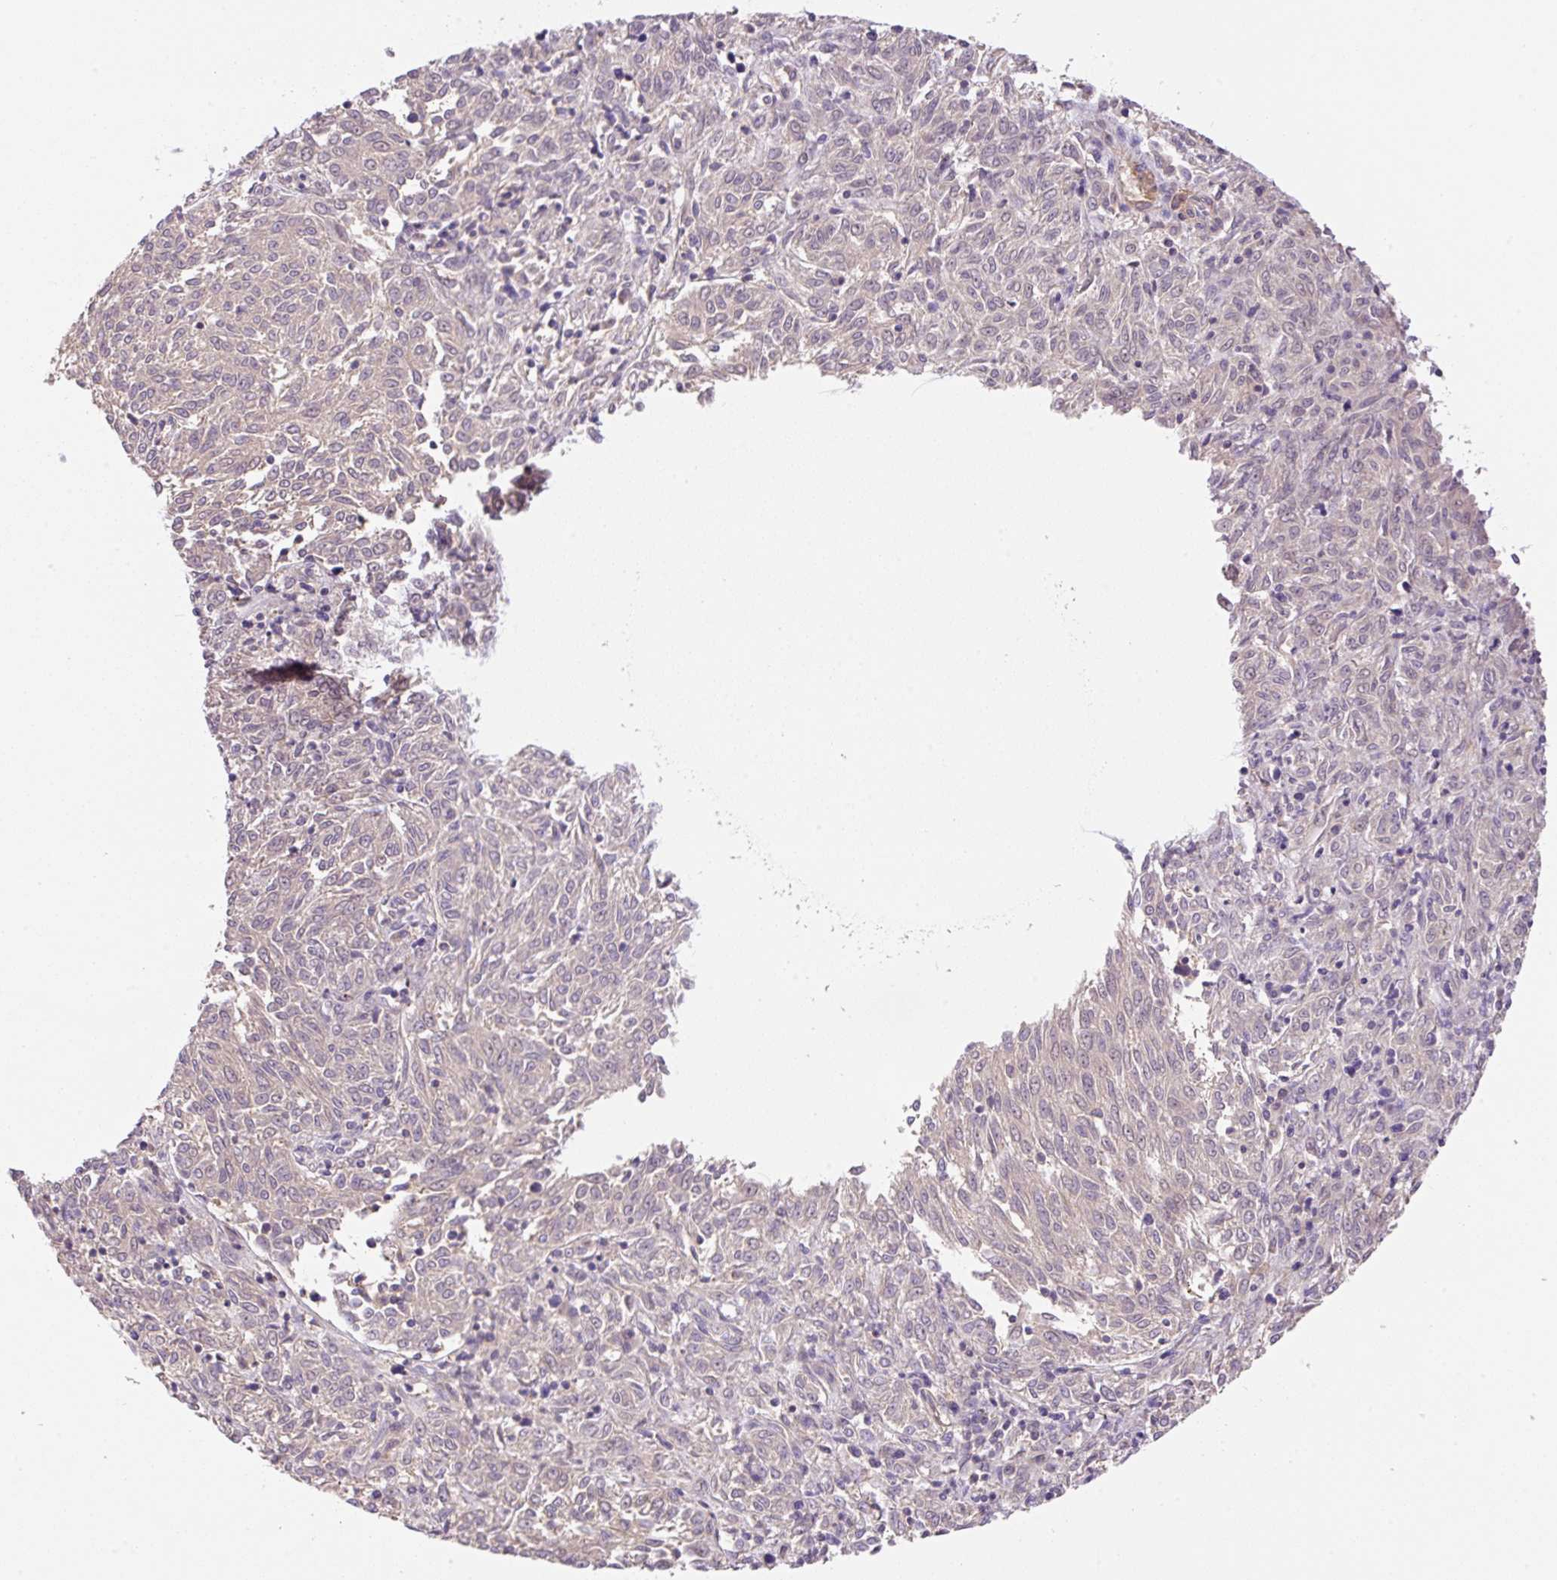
{"staining": {"intensity": "negative", "quantity": "none", "location": "none"}, "tissue": "melanoma", "cell_type": "Tumor cells", "image_type": "cancer", "snomed": [{"axis": "morphology", "description": "Malignant melanoma, NOS"}, {"axis": "topography", "description": "Skin"}], "caption": "Immunohistochemistry (IHC) image of neoplastic tissue: human malignant melanoma stained with DAB (3,3'-diaminobenzidine) demonstrates no significant protein staining in tumor cells.", "gene": "TDRD15", "patient": {"sex": "female", "age": 72}}